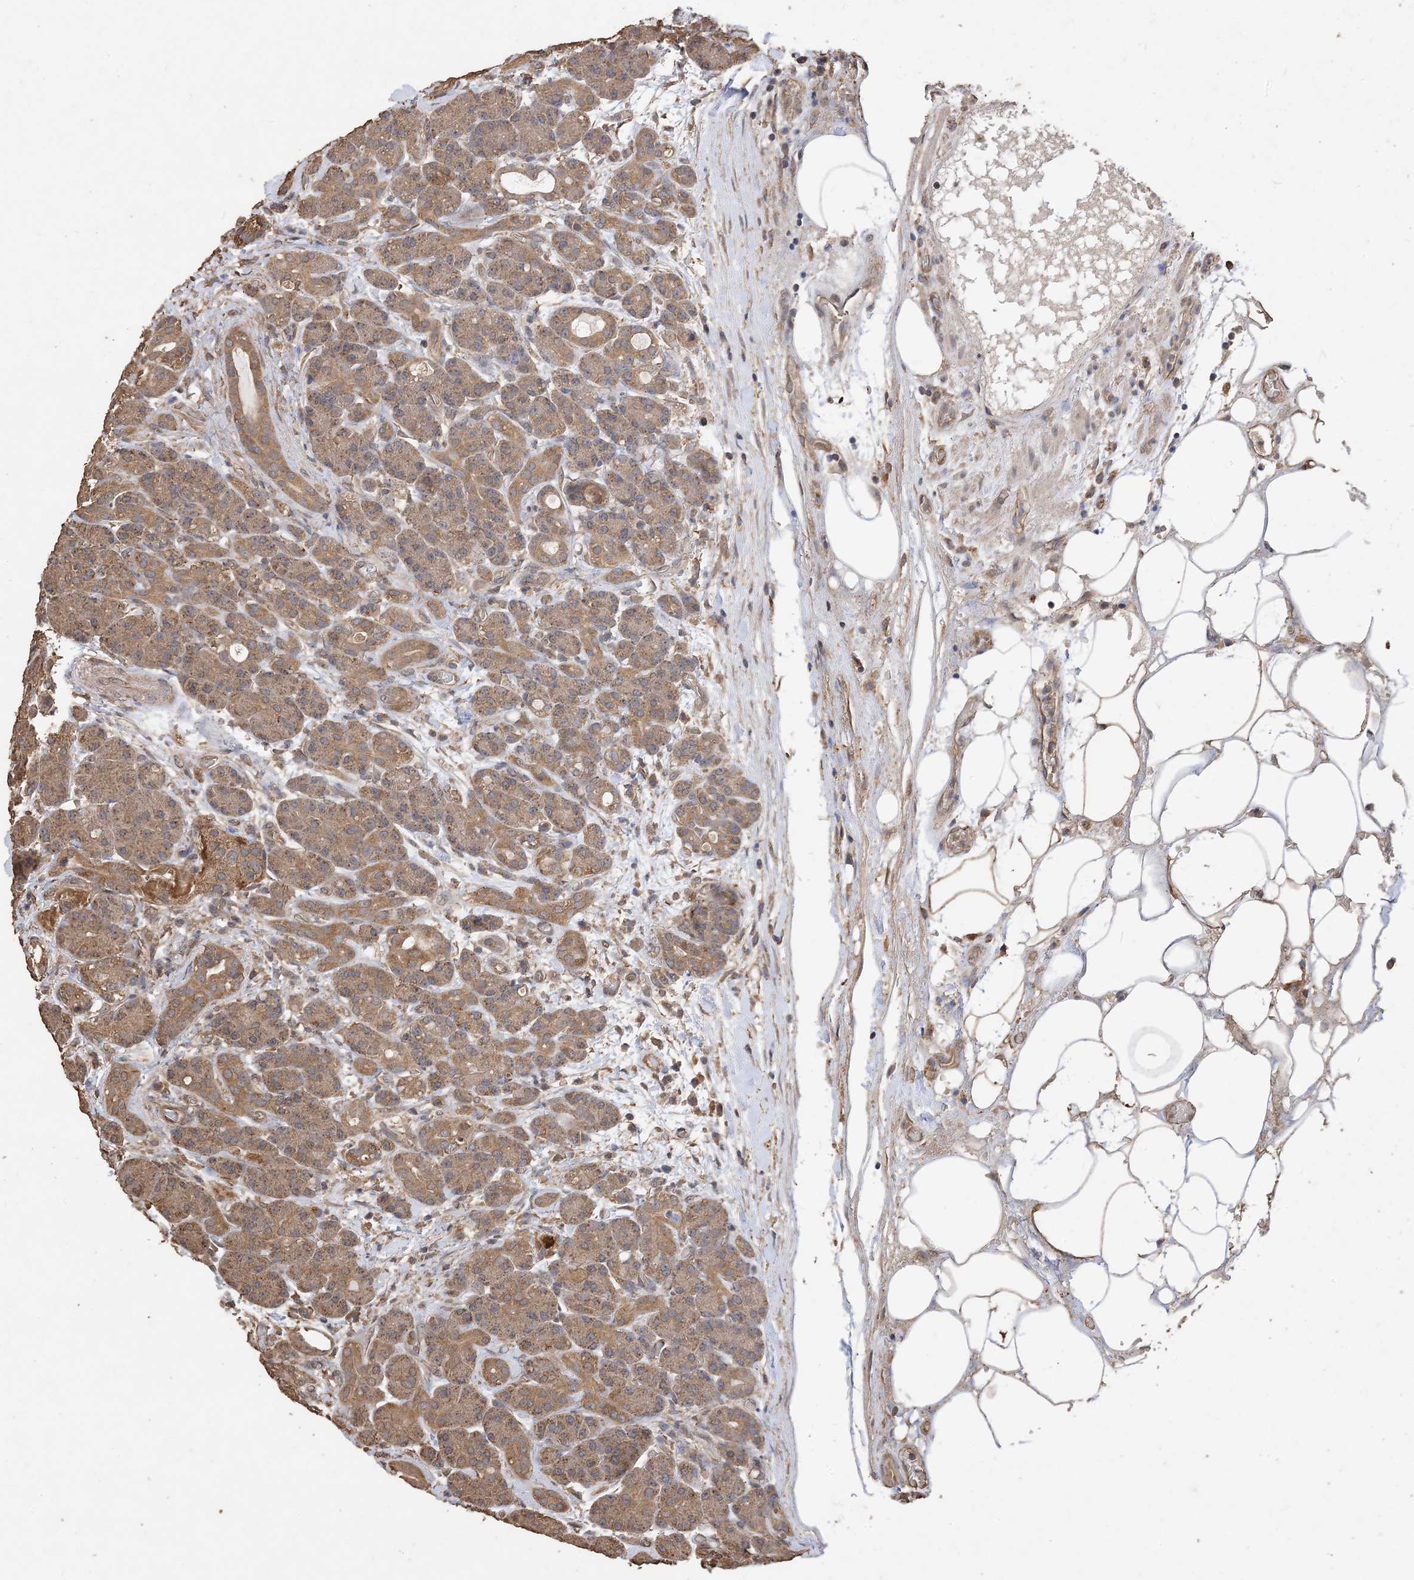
{"staining": {"intensity": "moderate", "quantity": ">75%", "location": "cytoplasmic/membranous"}, "tissue": "pancreas", "cell_type": "Exocrine glandular cells", "image_type": "normal", "snomed": [{"axis": "morphology", "description": "Normal tissue, NOS"}, {"axis": "topography", "description": "Pancreas"}], "caption": "A photomicrograph of pancreas stained for a protein exhibits moderate cytoplasmic/membranous brown staining in exocrine glandular cells. (DAB IHC, brown staining for protein, blue staining for nuclei).", "gene": "ZKSCAN5", "patient": {"sex": "male", "age": 63}}